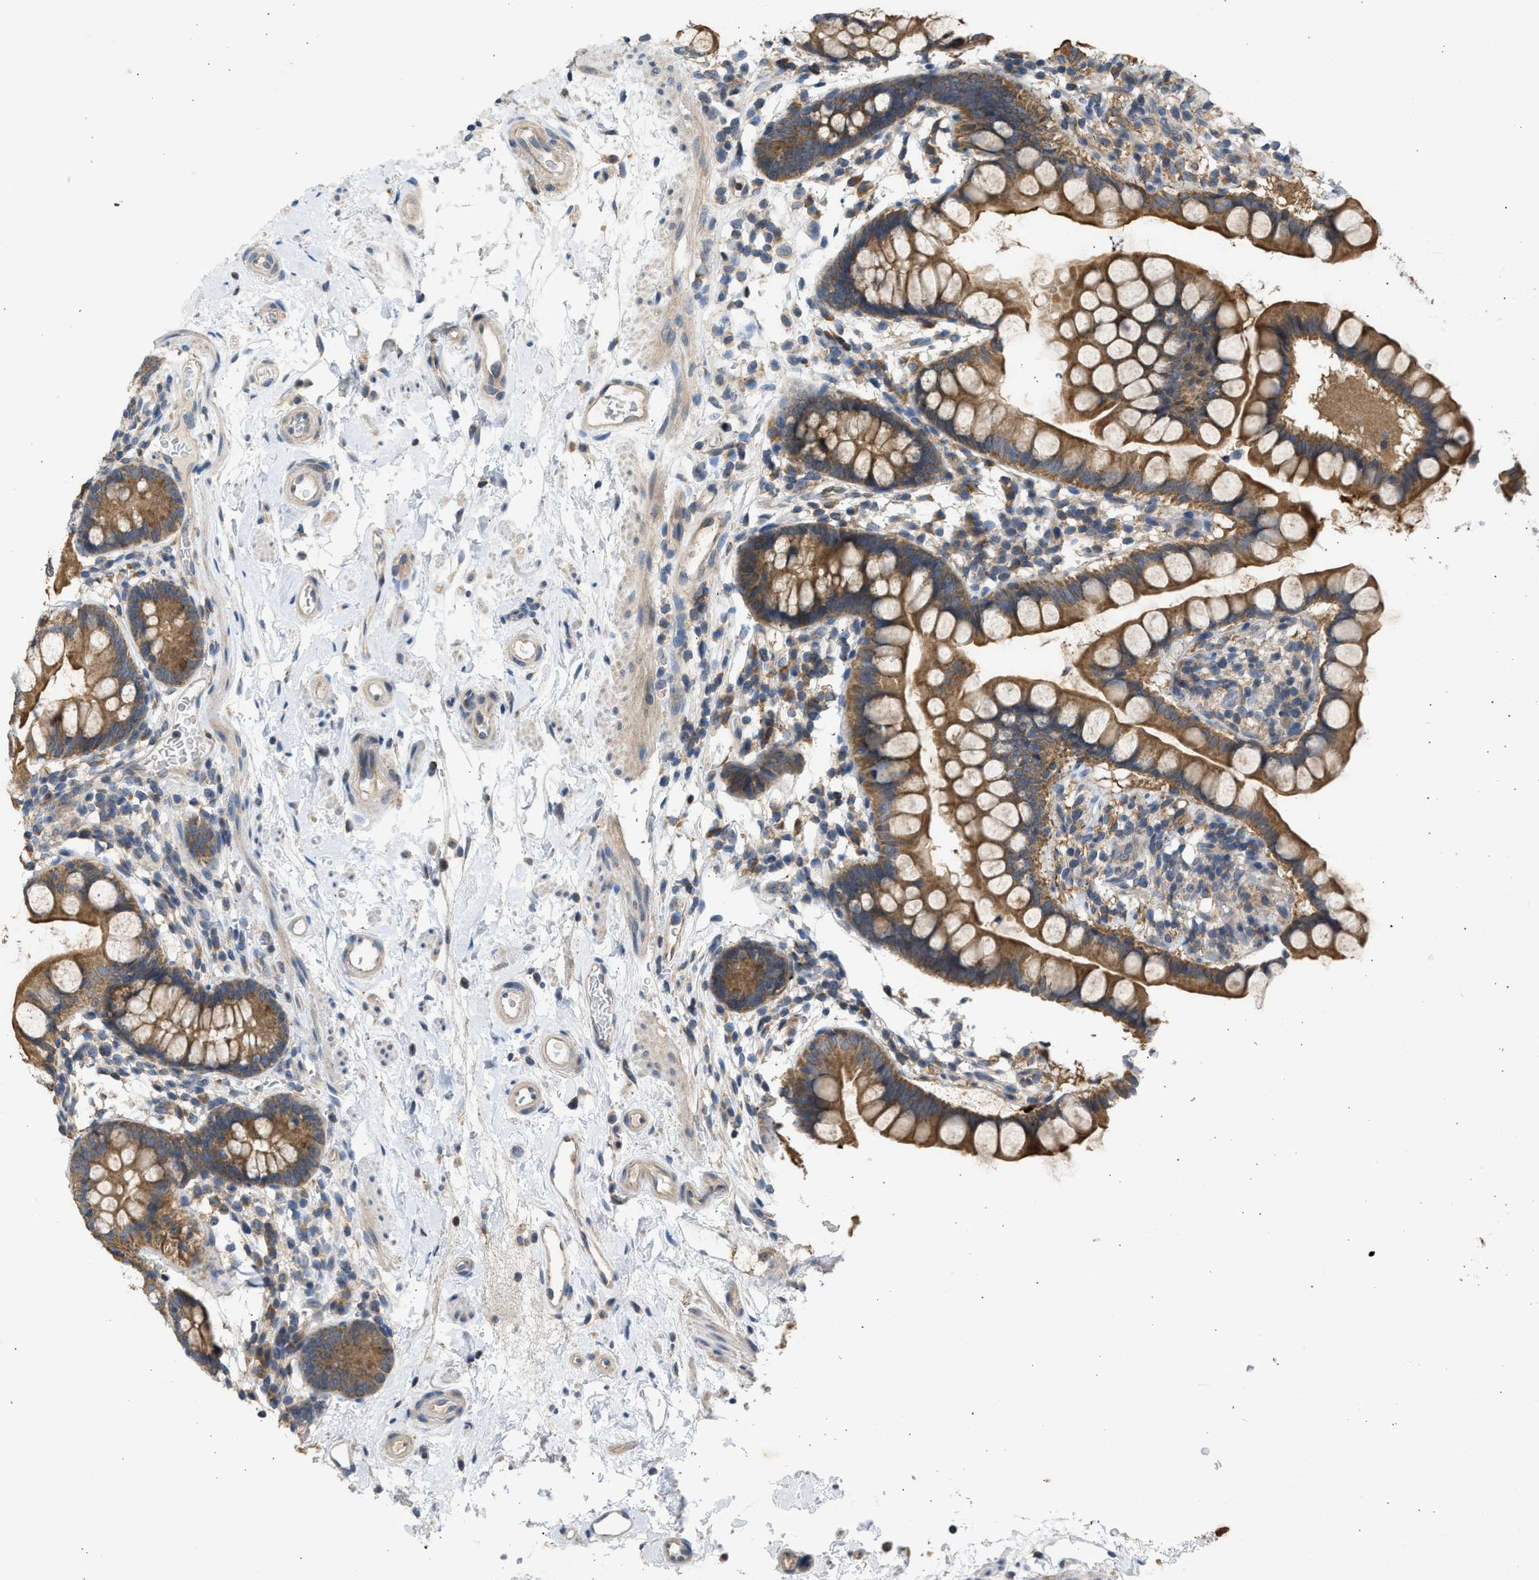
{"staining": {"intensity": "moderate", "quantity": ">75%", "location": "cytoplasmic/membranous"}, "tissue": "small intestine", "cell_type": "Glandular cells", "image_type": "normal", "snomed": [{"axis": "morphology", "description": "Normal tissue, NOS"}, {"axis": "topography", "description": "Small intestine"}], "caption": "About >75% of glandular cells in normal human small intestine exhibit moderate cytoplasmic/membranous protein expression as visualized by brown immunohistochemical staining.", "gene": "CYP1A1", "patient": {"sex": "female", "age": 84}}